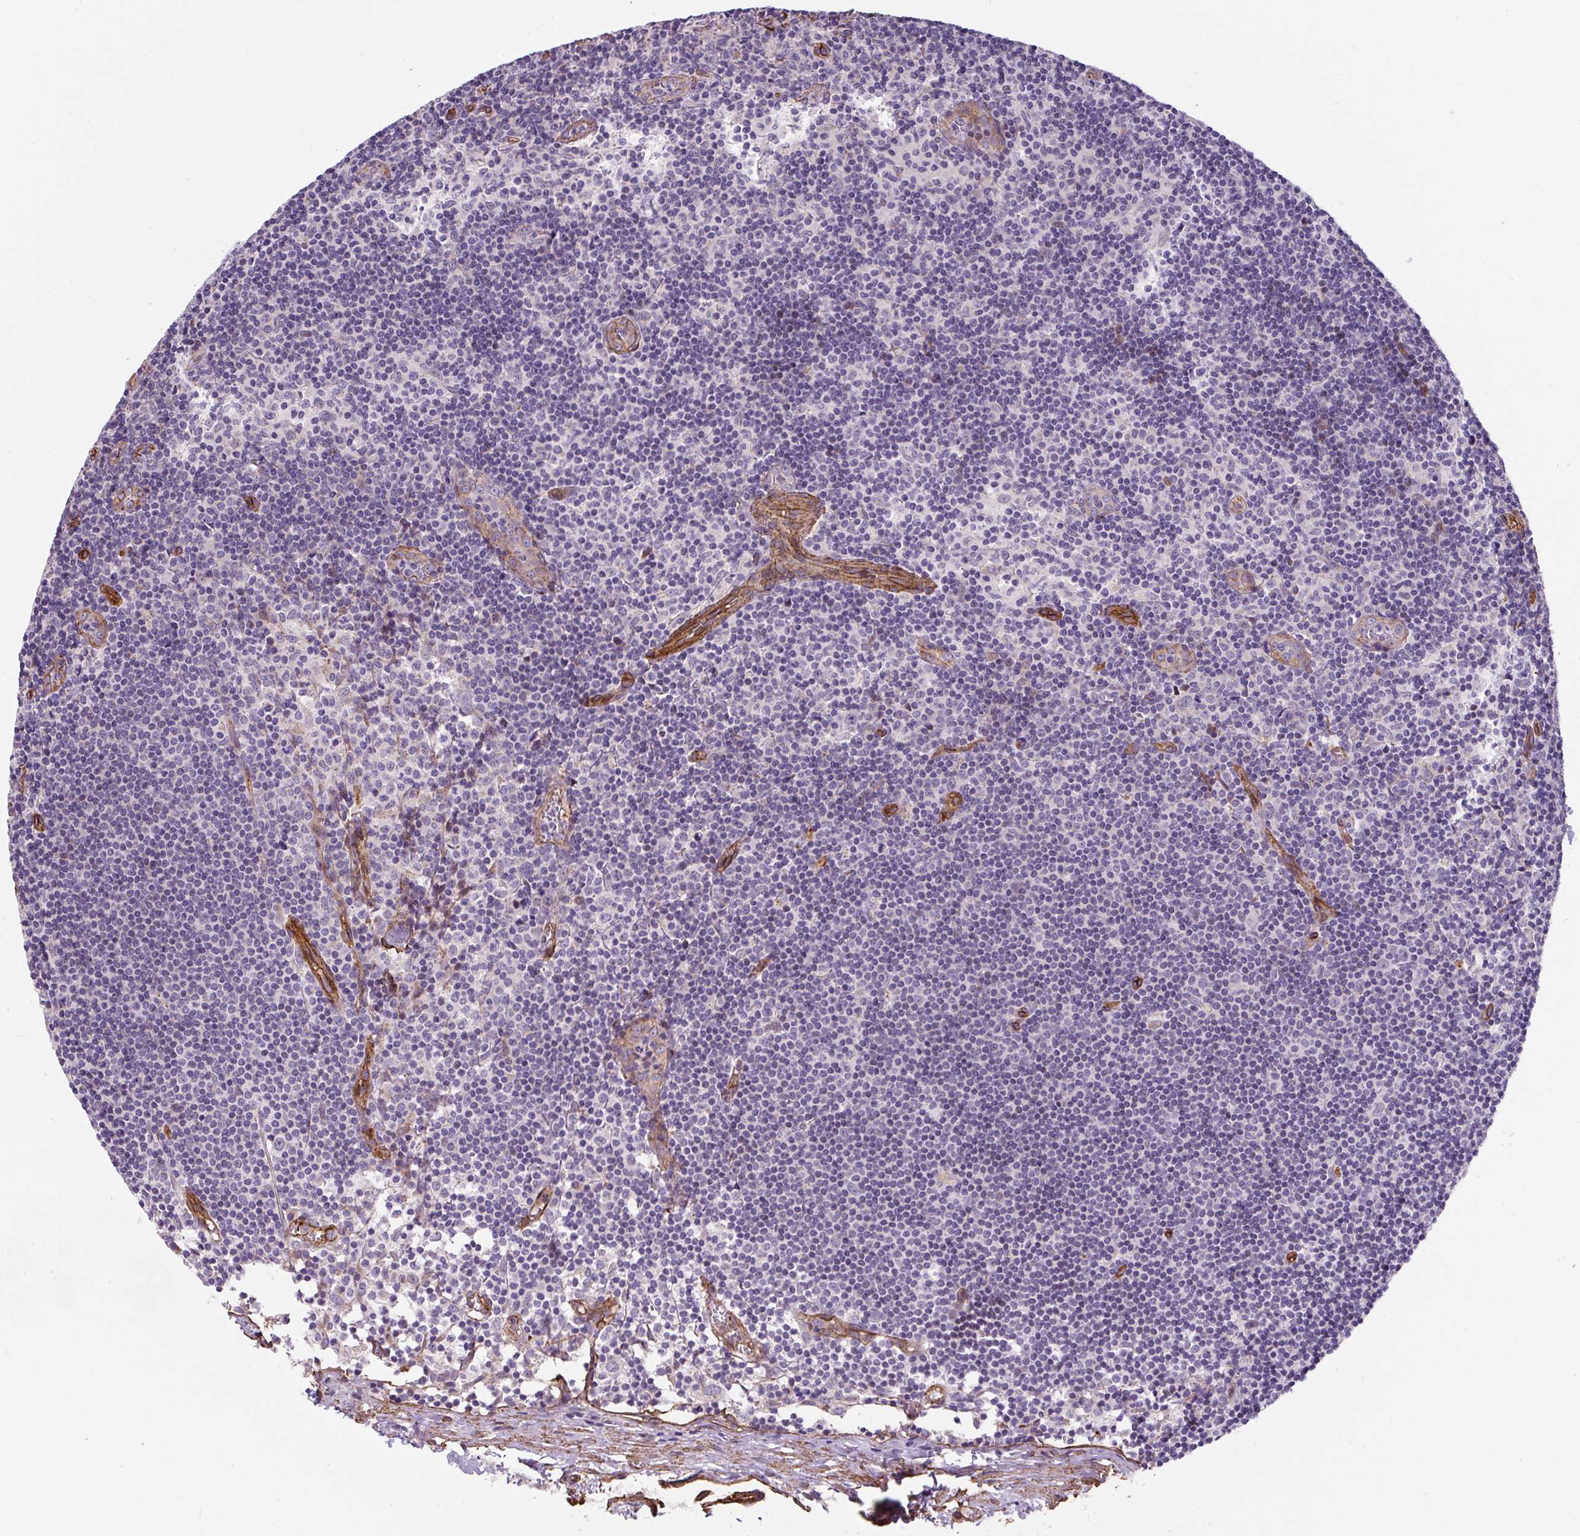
{"staining": {"intensity": "negative", "quantity": "none", "location": "none"}, "tissue": "lymph node", "cell_type": "Germinal center cells", "image_type": "normal", "snomed": [{"axis": "morphology", "description": "Normal tissue, NOS"}, {"axis": "topography", "description": "Lymph node"}], "caption": "A high-resolution image shows IHC staining of benign lymph node, which demonstrates no significant expression in germinal center cells.", "gene": "ANKUB1", "patient": {"sex": "female", "age": 45}}